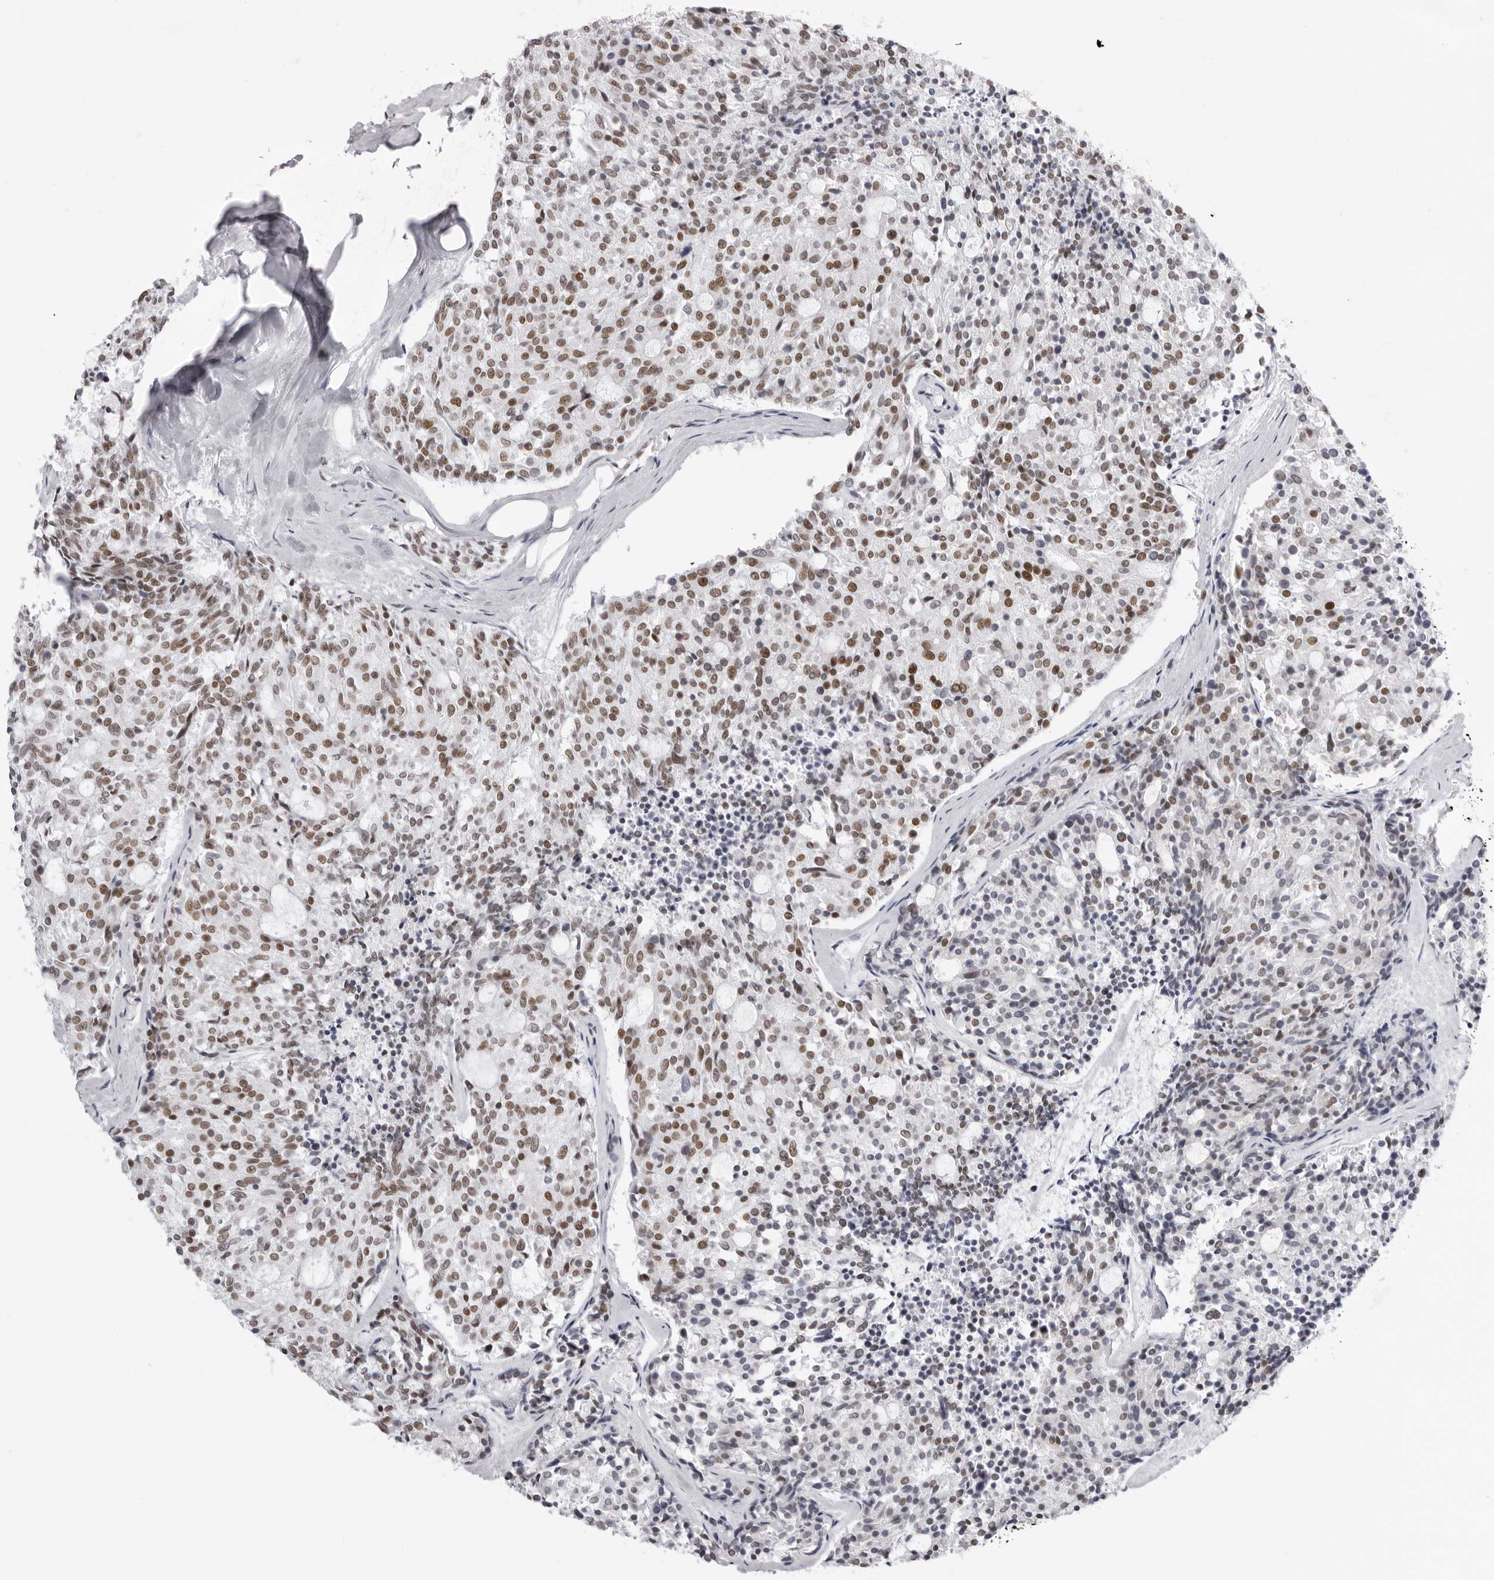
{"staining": {"intensity": "moderate", "quantity": ">75%", "location": "nuclear"}, "tissue": "carcinoid", "cell_type": "Tumor cells", "image_type": "cancer", "snomed": [{"axis": "morphology", "description": "Carcinoid, malignant, NOS"}, {"axis": "topography", "description": "Pancreas"}], "caption": "A medium amount of moderate nuclear expression is seen in approximately >75% of tumor cells in carcinoid (malignant) tissue.", "gene": "IRF2BP2", "patient": {"sex": "female", "age": 54}}